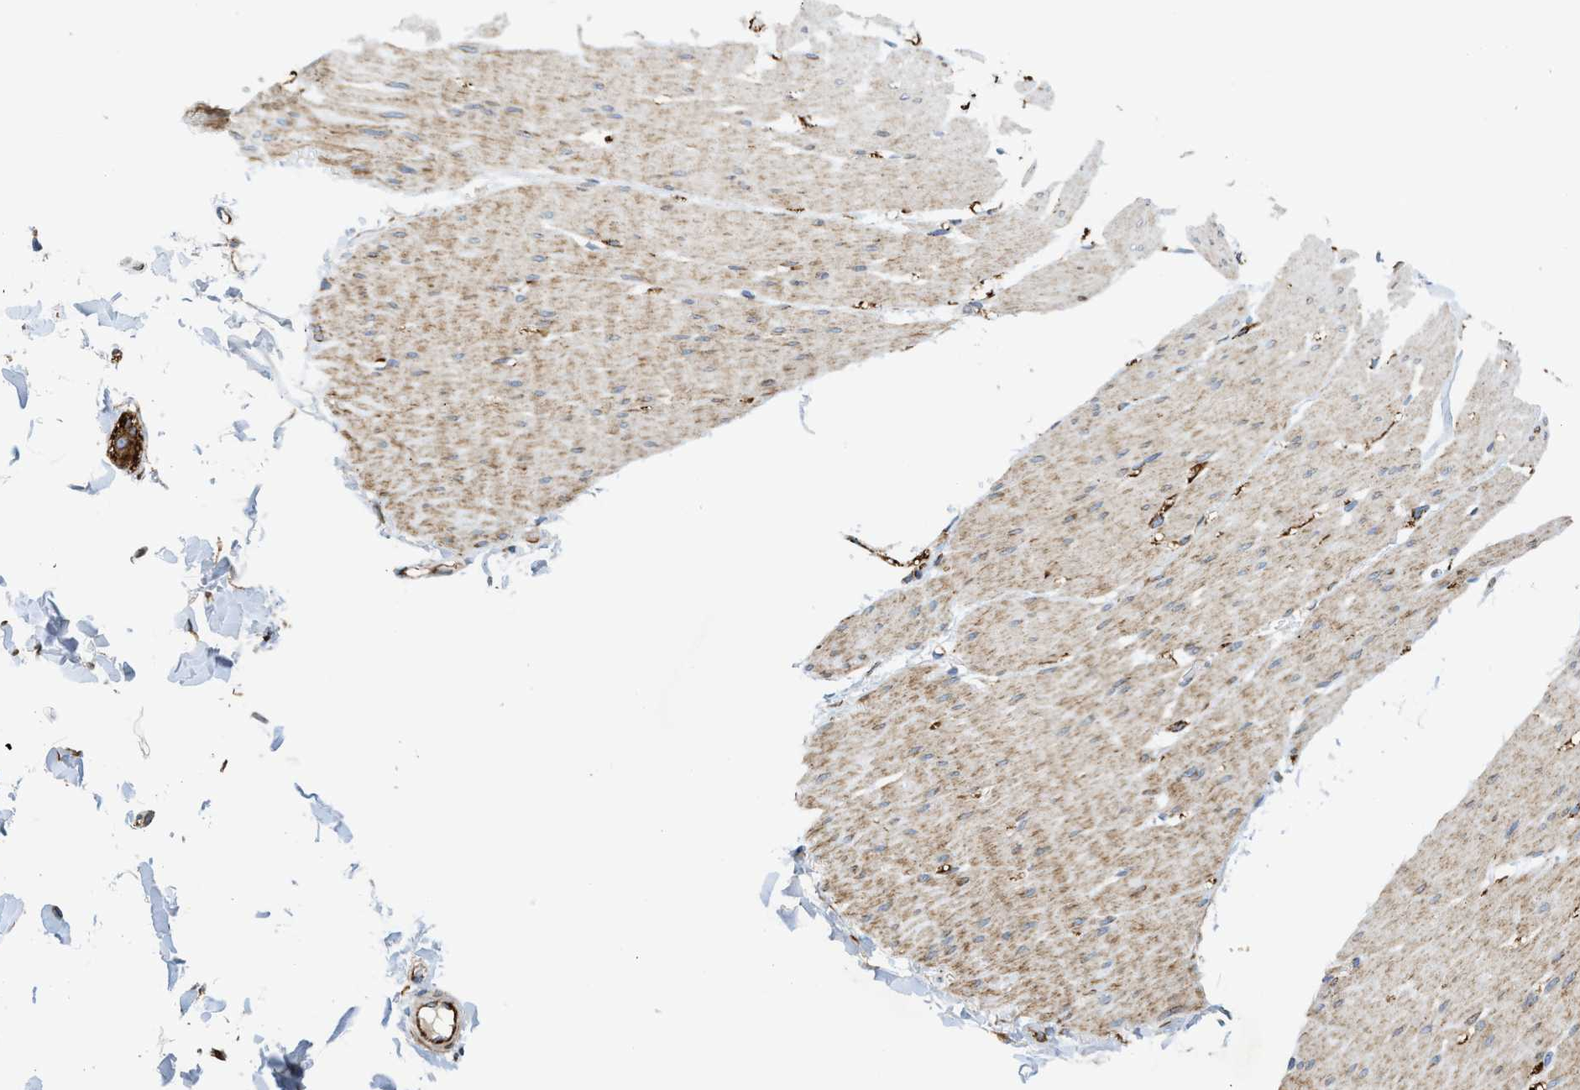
{"staining": {"intensity": "weak", "quantity": "25%-75%", "location": "cytoplasmic/membranous"}, "tissue": "smooth muscle", "cell_type": "Smooth muscle cells", "image_type": "normal", "snomed": [{"axis": "morphology", "description": "Normal tissue, NOS"}, {"axis": "topography", "description": "Smooth muscle"}, {"axis": "topography", "description": "Colon"}], "caption": "Weak cytoplasmic/membranous expression is present in approximately 25%-75% of smooth muscle cells in unremarkable smooth muscle. Ihc stains the protein of interest in brown and the nuclei are stained blue.", "gene": "TMEM248", "patient": {"sex": "male", "age": 67}}